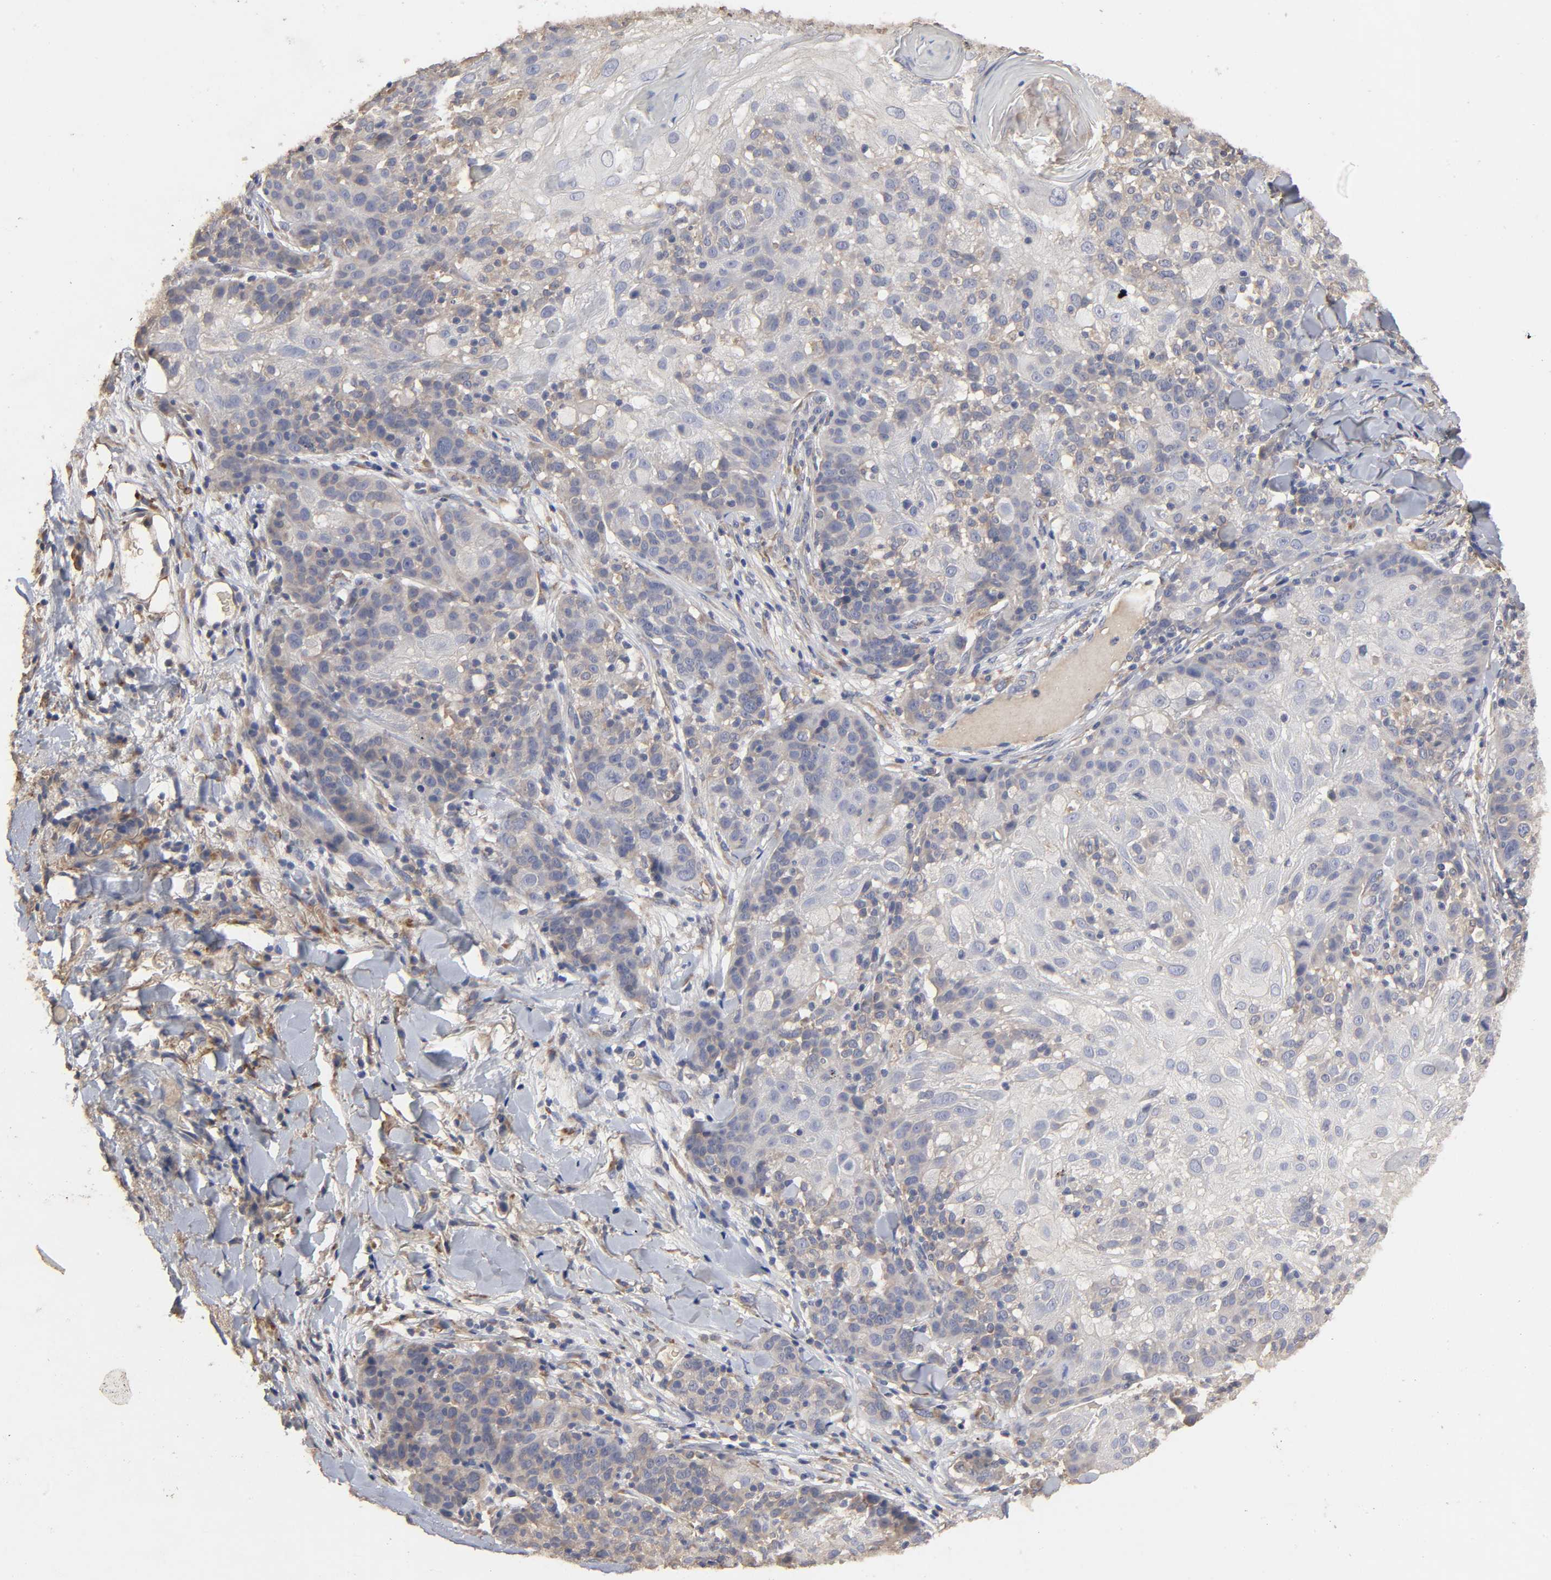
{"staining": {"intensity": "weak", "quantity": "<25%", "location": "cytoplasmic/membranous"}, "tissue": "skin cancer", "cell_type": "Tumor cells", "image_type": "cancer", "snomed": [{"axis": "morphology", "description": "Normal tissue, NOS"}, {"axis": "morphology", "description": "Squamous cell carcinoma, NOS"}, {"axis": "topography", "description": "Skin"}], "caption": "There is no significant positivity in tumor cells of skin cancer (squamous cell carcinoma).", "gene": "EIF4G2", "patient": {"sex": "female", "age": 83}}